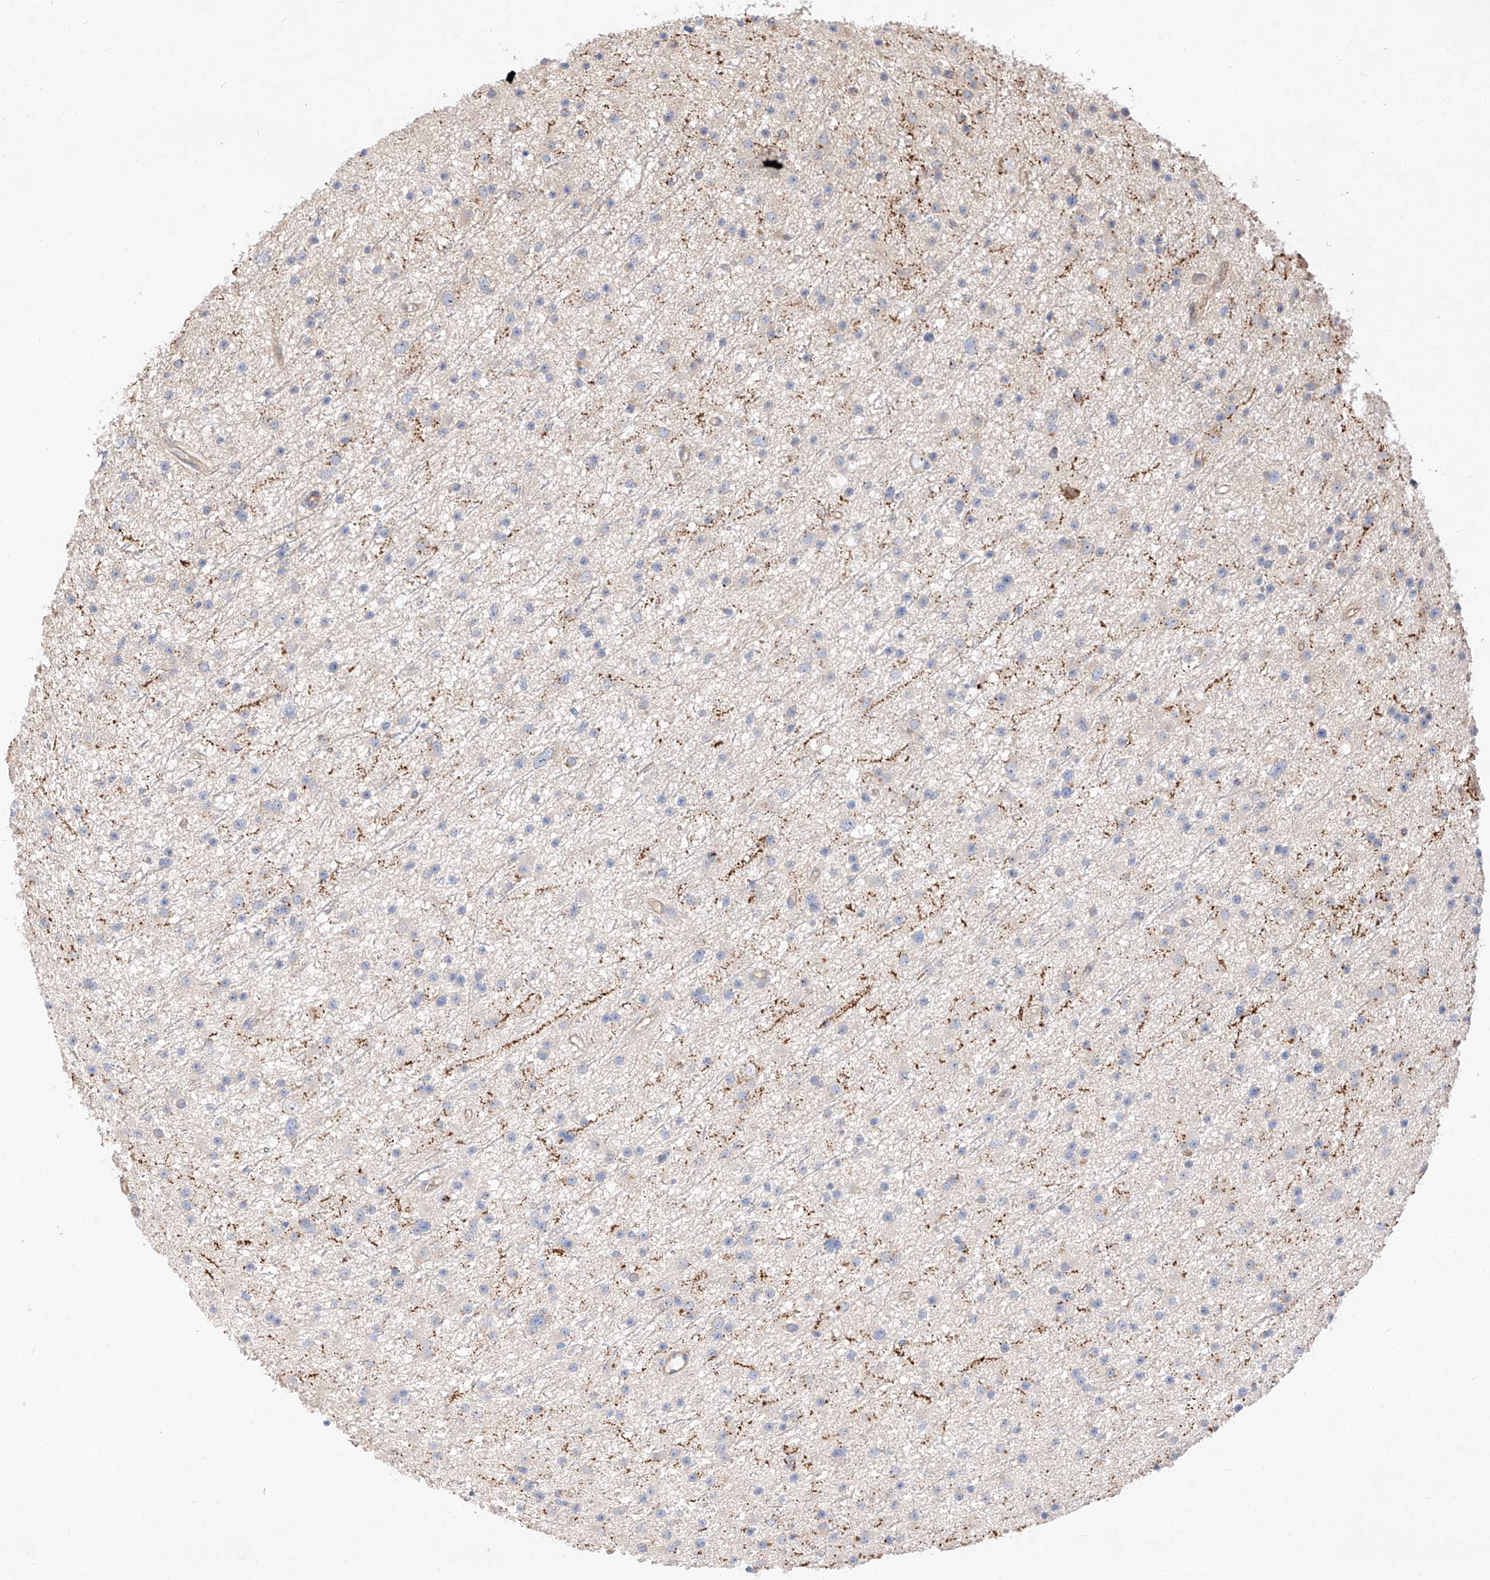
{"staining": {"intensity": "negative", "quantity": "none", "location": "none"}, "tissue": "glioma", "cell_type": "Tumor cells", "image_type": "cancer", "snomed": [{"axis": "morphology", "description": "Glioma, malignant, Low grade"}, {"axis": "topography", "description": "Cerebral cortex"}], "caption": "Low-grade glioma (malignant) was stained to show a protein in brown. There is no significant expression in tumor cells.", "gene": "DIRAS3", "patient": {"sex": "female", "age": 39}}